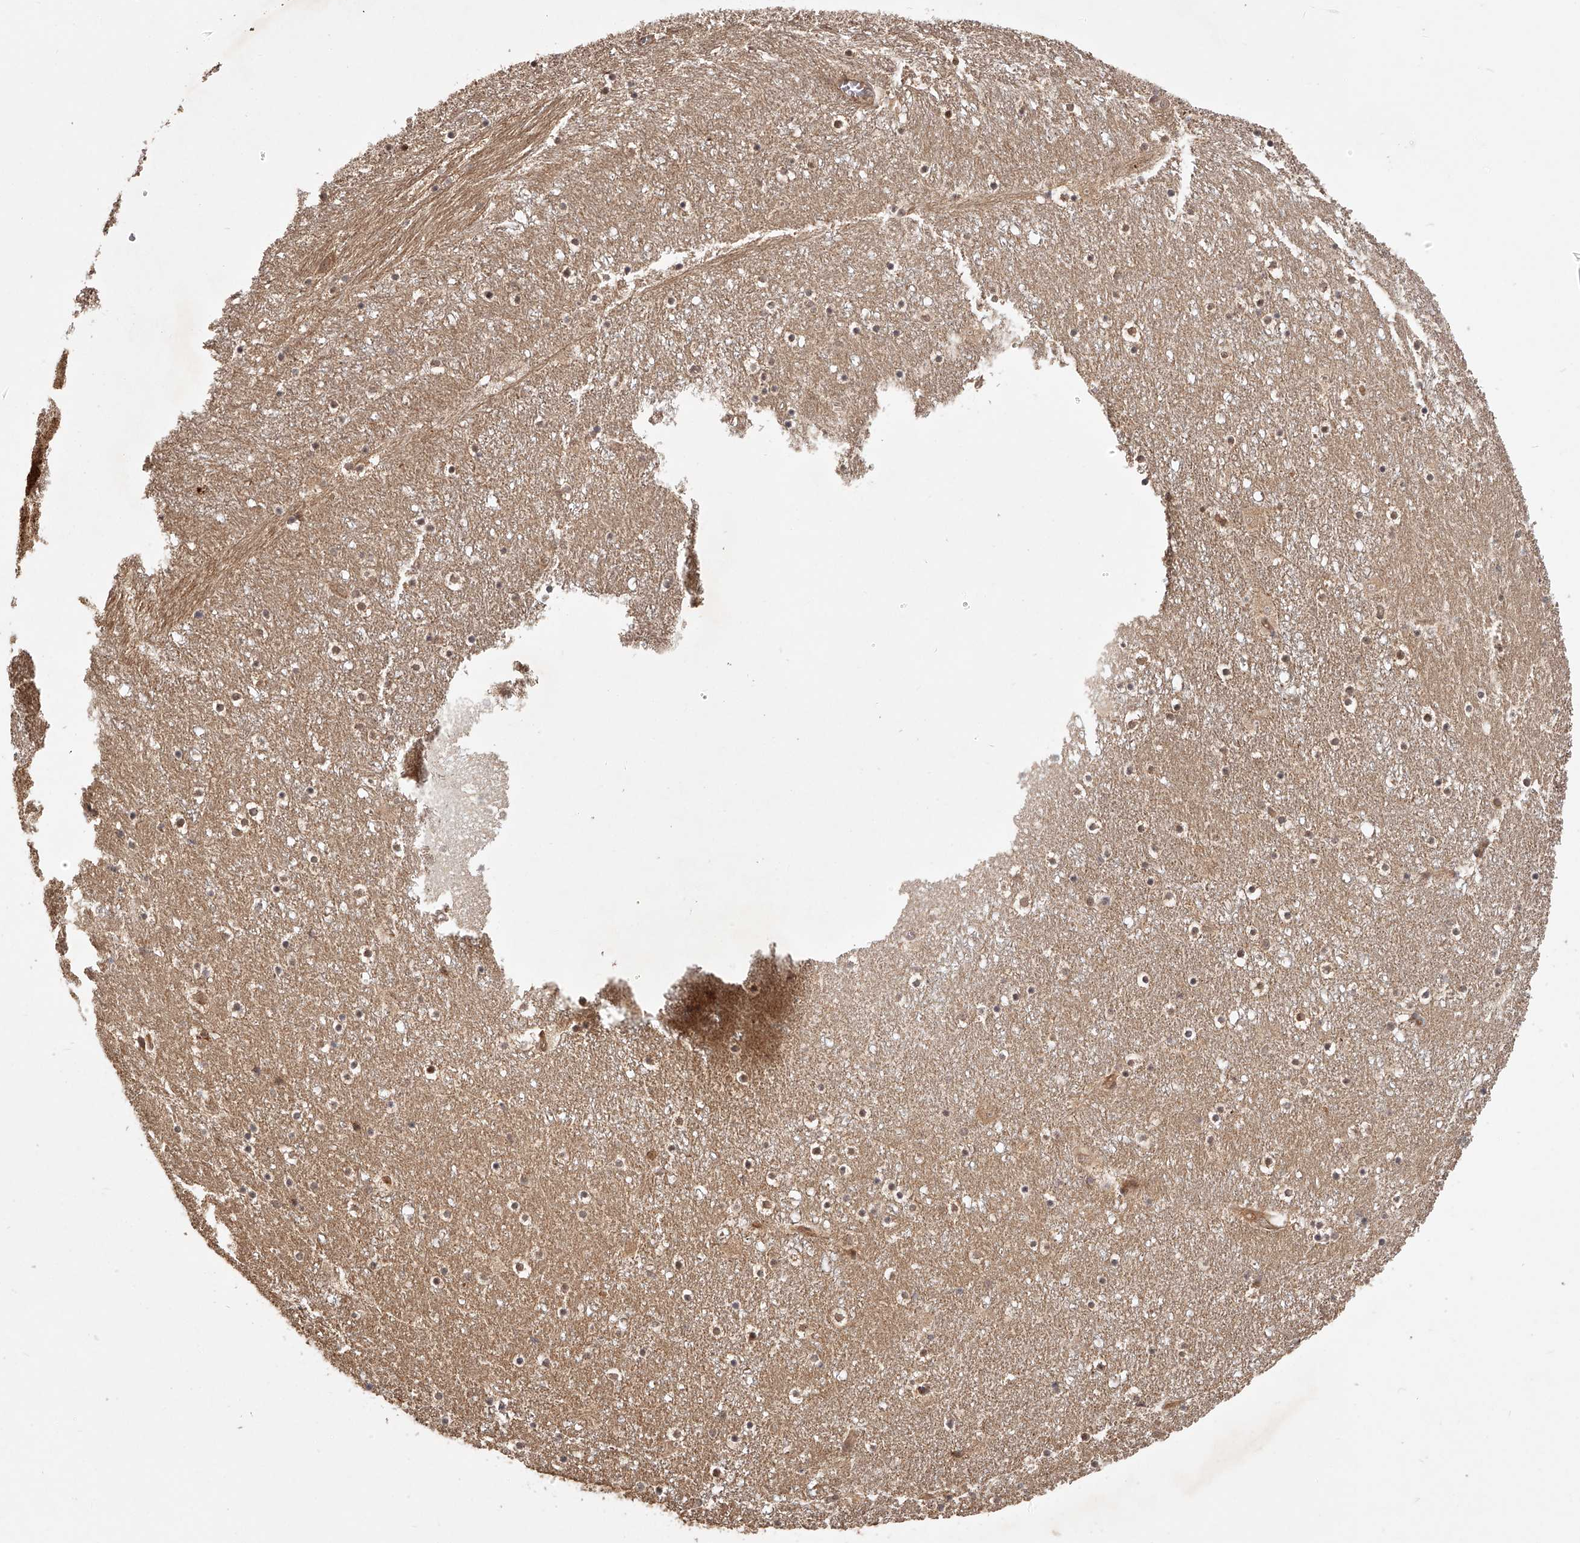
{"staining": {"intensity": "strong", "quantity": "<25%", "location": "cytoplasmic/membranous"}, "tissue": "caudate", "cell_type": "Glial cells", "image_type": "normal", "snomed": [{"axis": "morphology", "description": "Normal tissue, NOS"}, {"axis": "topography", "description": "Lateral ventricle wall"}], "caption": "An immunohistochemistry (IHC) micrograph of unremarkable tissue is shown. Protein staining in brown shows strong cytoplasmic/membranous positivity in caudate within glial cells.", "gene": "ZNF582", "patient": {"sex": "male", "age": 45}}